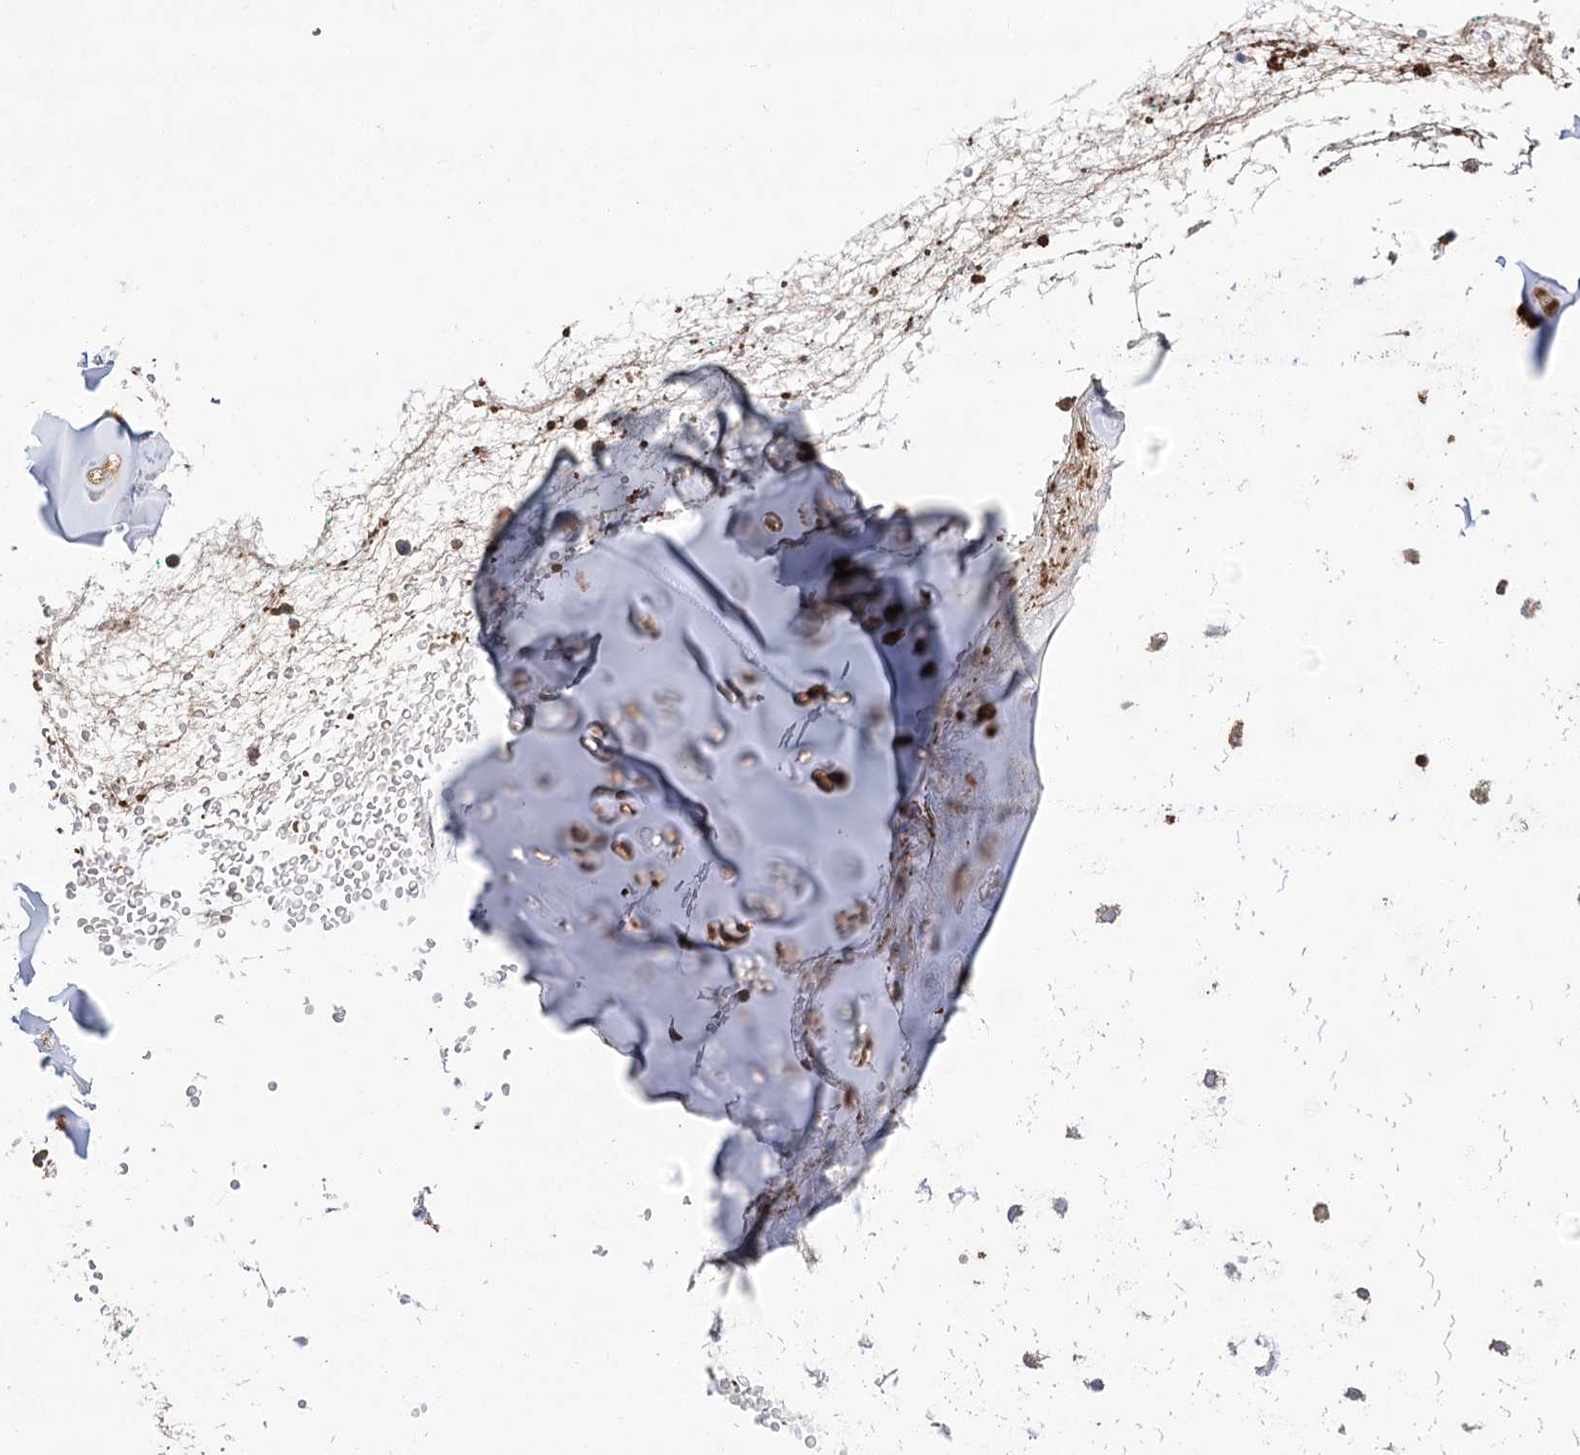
{"staining": {"intensity": "moderate", "quantity": "<25%", "location": "cytoplasmic/membranous"}, "tissue": "adipose tissue", "cell_type": "Adipocytes", "image_type": "normal", "snomed": [{"axis": "morphology", "description": "Normal tissue, NOS"}, {"axis": "morphology", "description": "Basal cell carcinoma"}, {"axis": "topography", "description": "Cartilage tissue"}, {"axis": "topography", "description": "Nasopharynx"}, {"axis": "topography", "description": "Oral tissue"}], "caption": "Protein staining of benign adipose tissue shows moderate cytoplasmic/membranous staining in approximately <25% of adipocytes.", "gene": "VPS37B", "patient": {"sex": "female", "age": 77}}